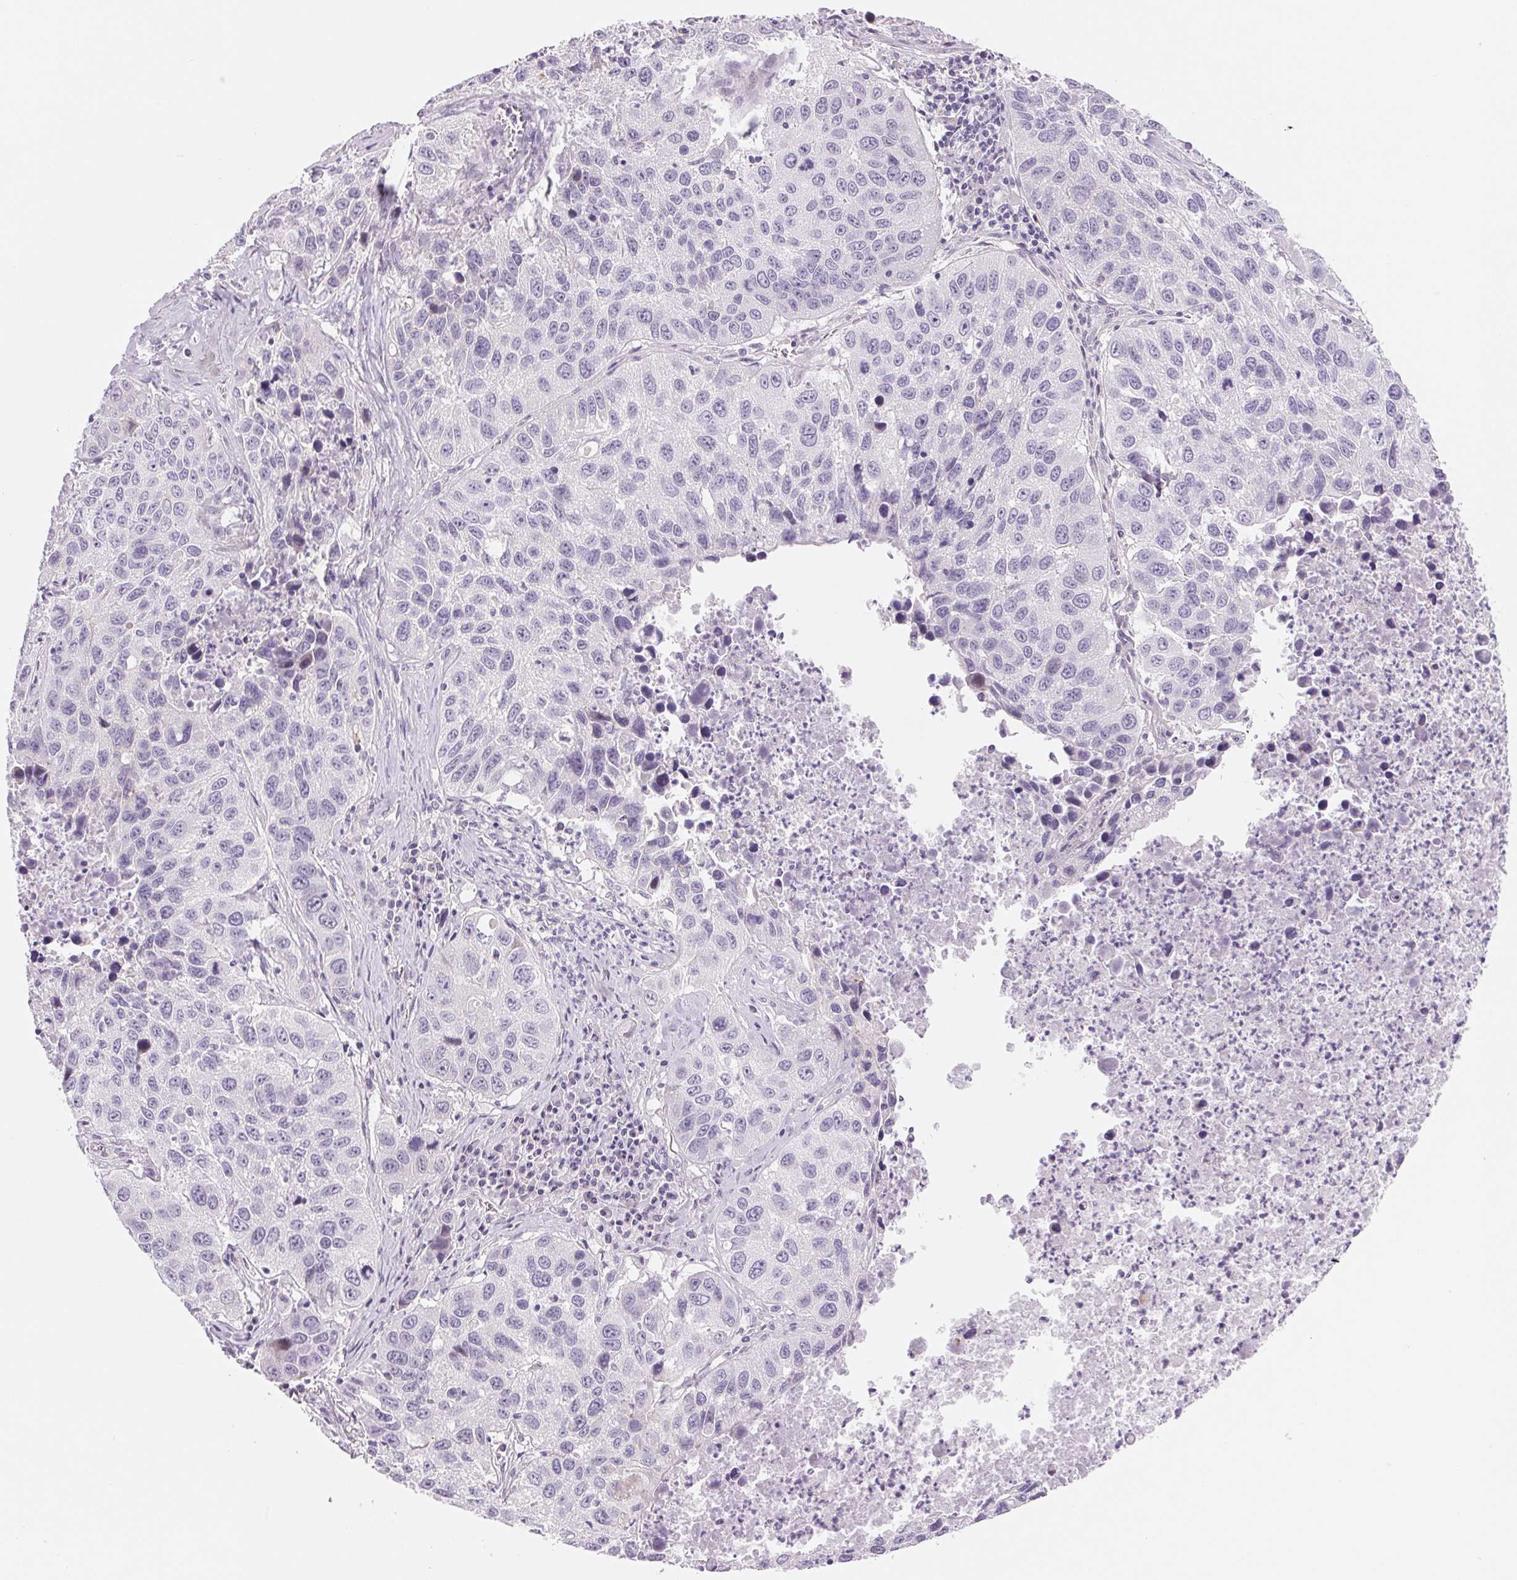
{"staining": {"intensity": "negative", "quantity": "none", "location": "none"}, "tissue": "lung cancer", "cell_type": "Tumor cells", "image_type": "cancer", "snomed": [{"axis": "morphology", "description": "Squamous cell carcinoma, NOS"}, {"axis": "topography", "description": "Lung"}], "caption": "A micrograph of lung cancer stained for a protein demonstrates no brown staining in tumor cells.", "gene": "CCDC168", "patient": {"sex": "female", "age": 61}}